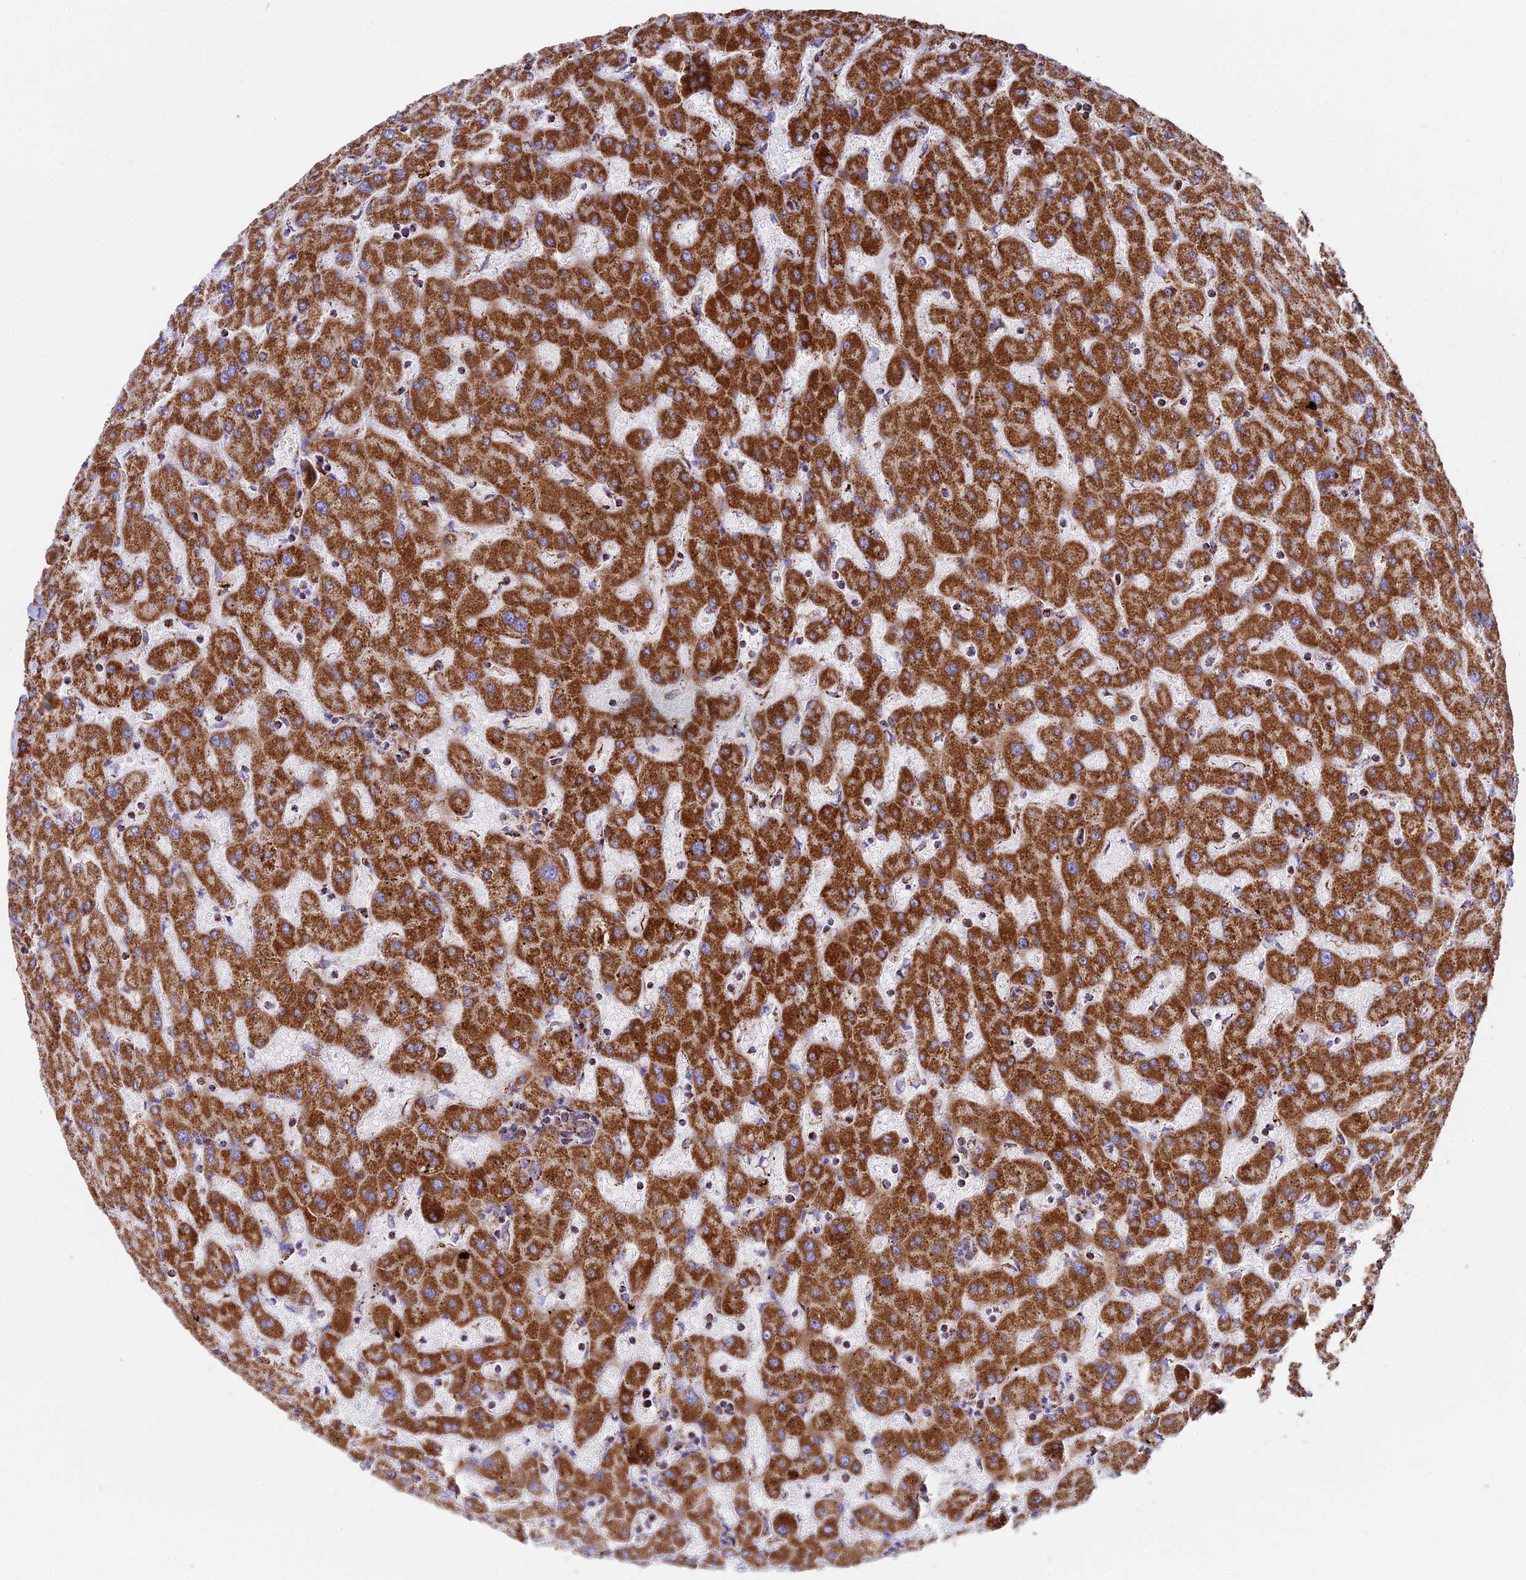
{"staining": {"intensity": "moderate", "quantity": ">75%", "location": "cytoplasmic/membranous"}, "tissue": "liver", "cell_type": "Cholangiocytes", "image_type": "normal", "snomed": [{"axis": "morphology", "description": "Normal tissue, NOS"}, {"axis": "topography", "description": "Liver"}], "caption": "IHC photomicrograph of unremarkable liver: human liver stained using IHC exhibits medium levels of moderate protein expression localized specifically in the cytoplasmic/membranous of cholangiocytes, appearing as a cytoplasmic/membranous brown color.", "gene": "CHCHD3", "patient": {"sex": "female", "age": 63}}